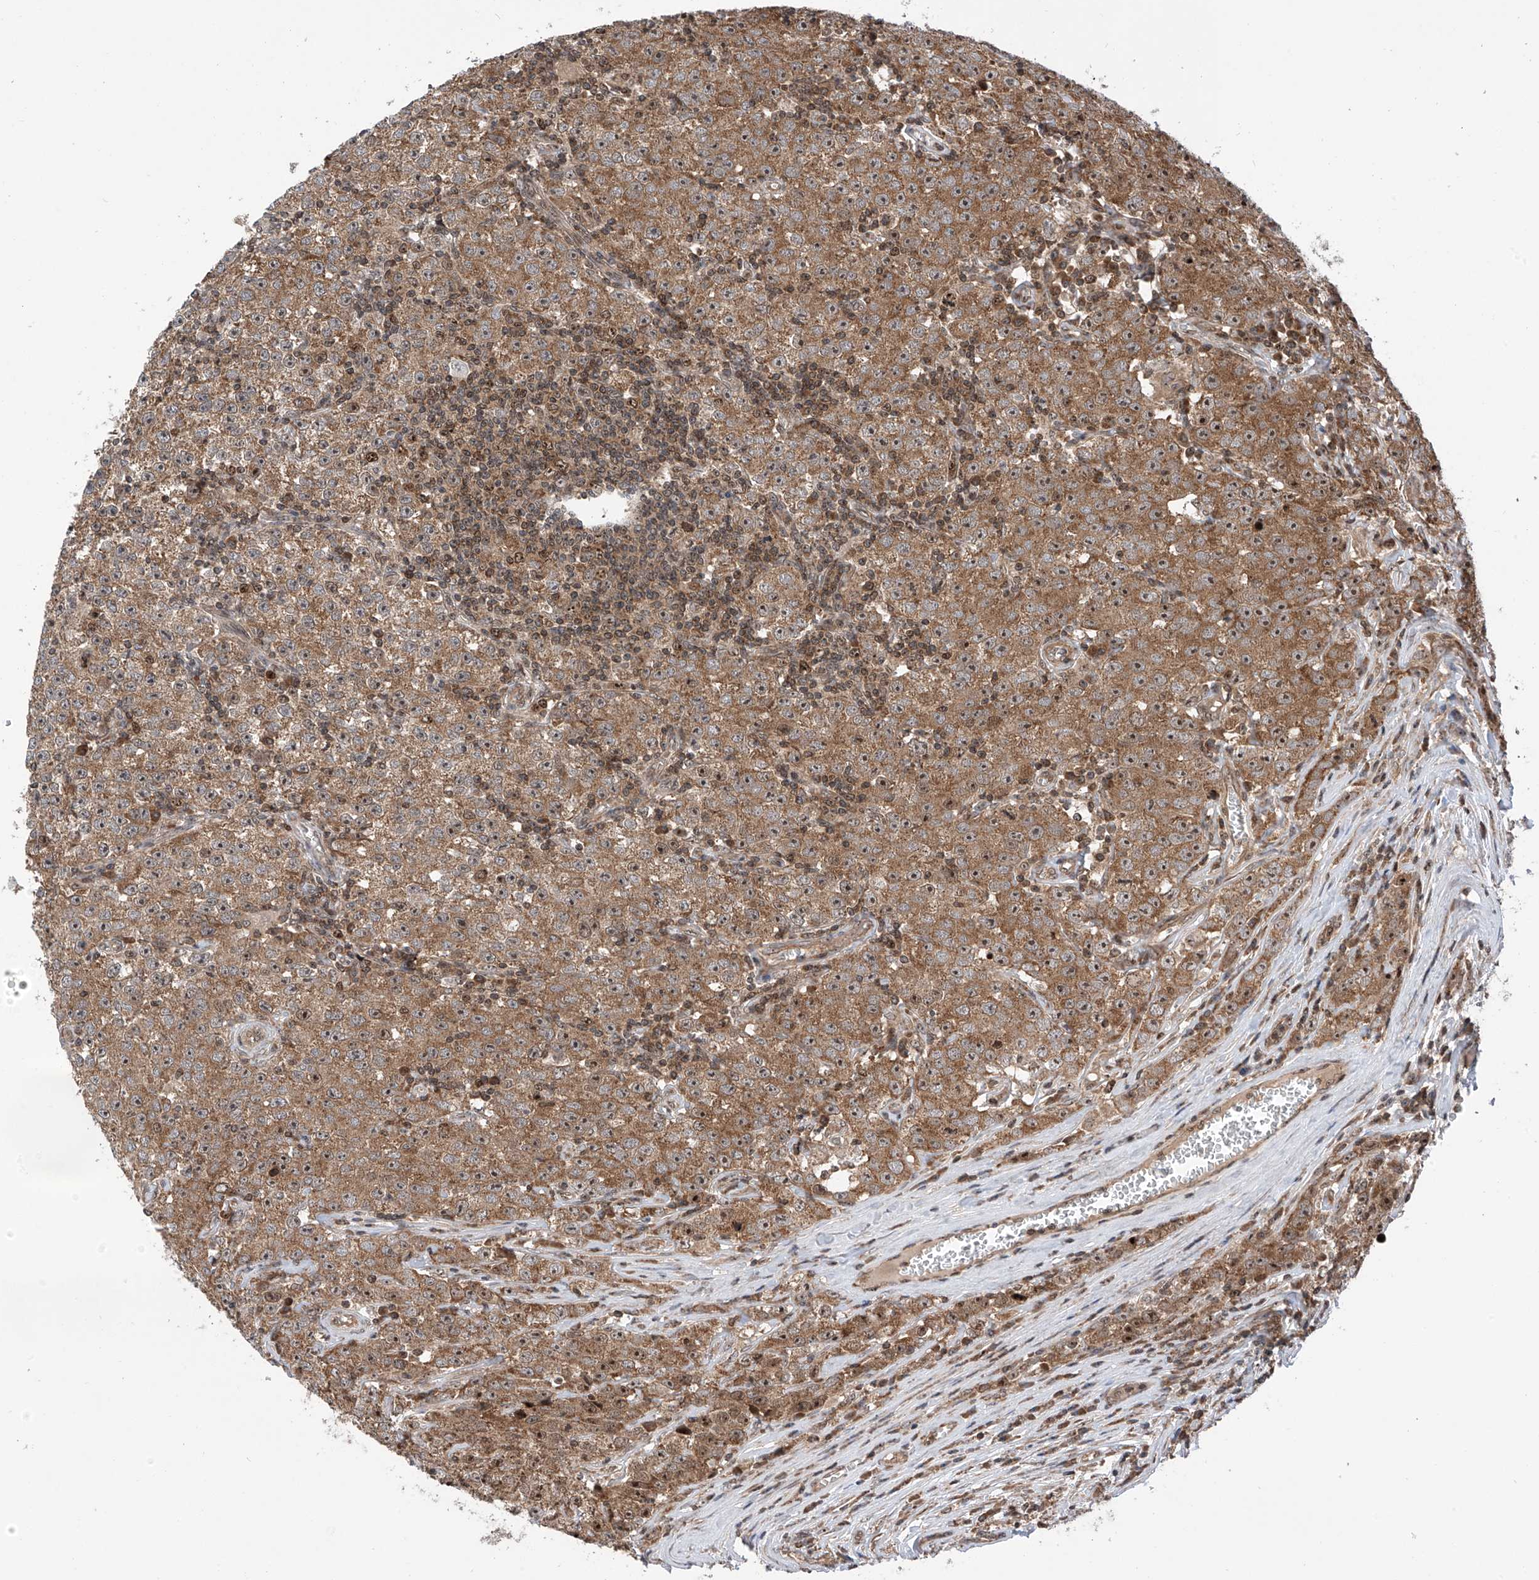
{"staining": {"intensity": "moderate", "quantity": ">75%", "location": "cytoplasmic/membranous"}, "tissue": "testis cancer", "cell_type": "Tumor cells", "image_type": "cancer", "snomed": [{"axis": "morphology", "description": "Seminoma, NOS"}, {"axis": "morphology", "description": "Carcinoma, Embryonal, NOS"}, {"axis": "topography", "description": "Testis"}], "caption": "Moderate cytoplasmic/membranous positivity is present in approximately >75% of tumor cells in seminoma (testis).", "gene": "C1orf131", "patient": {"sex": "male", "age": 43}}